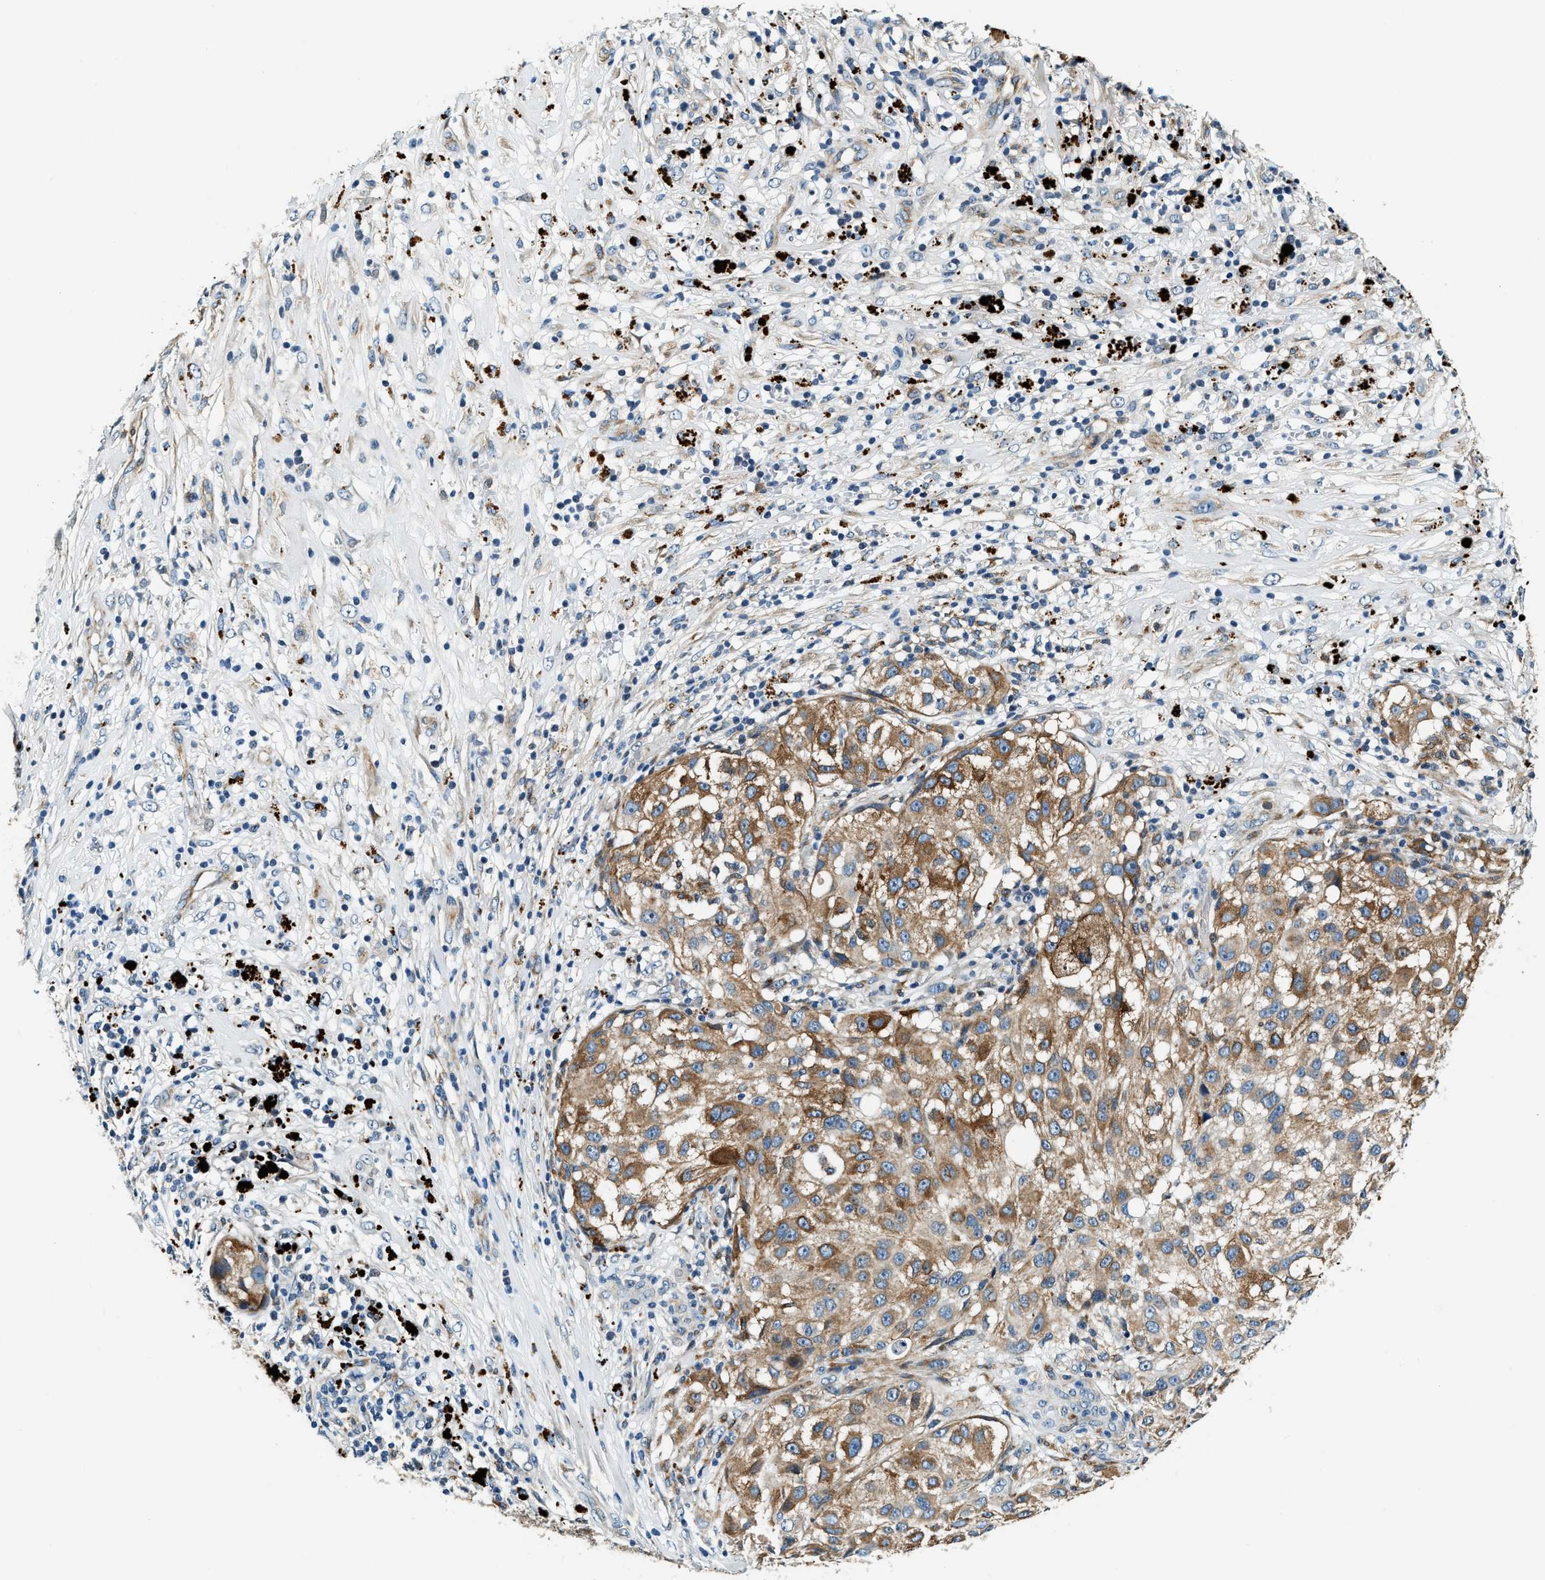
{"staining": {"intensity": "moderate", "quantity": ">75%", "location": "cytoplasmic/membranous"}, "tissue": "melanoma", "cell_type": "Tumor cells", "image_type": "cancer", "snomed": [{"axis": "morphology", "description": "Necrosis, NOS"}, {"axis": "morphology", "description": "Malignant melanoma, NOS"}, {"axis": "topography", "description": "Skin"}], "caption": "Brown immunohistochemical staining in melanoma displays moderate cytoplasmic/membranous positivity in about >75% of tumor cells.", "gene": "C2orf66", "patient": {"sex": "female", "age": 87}}